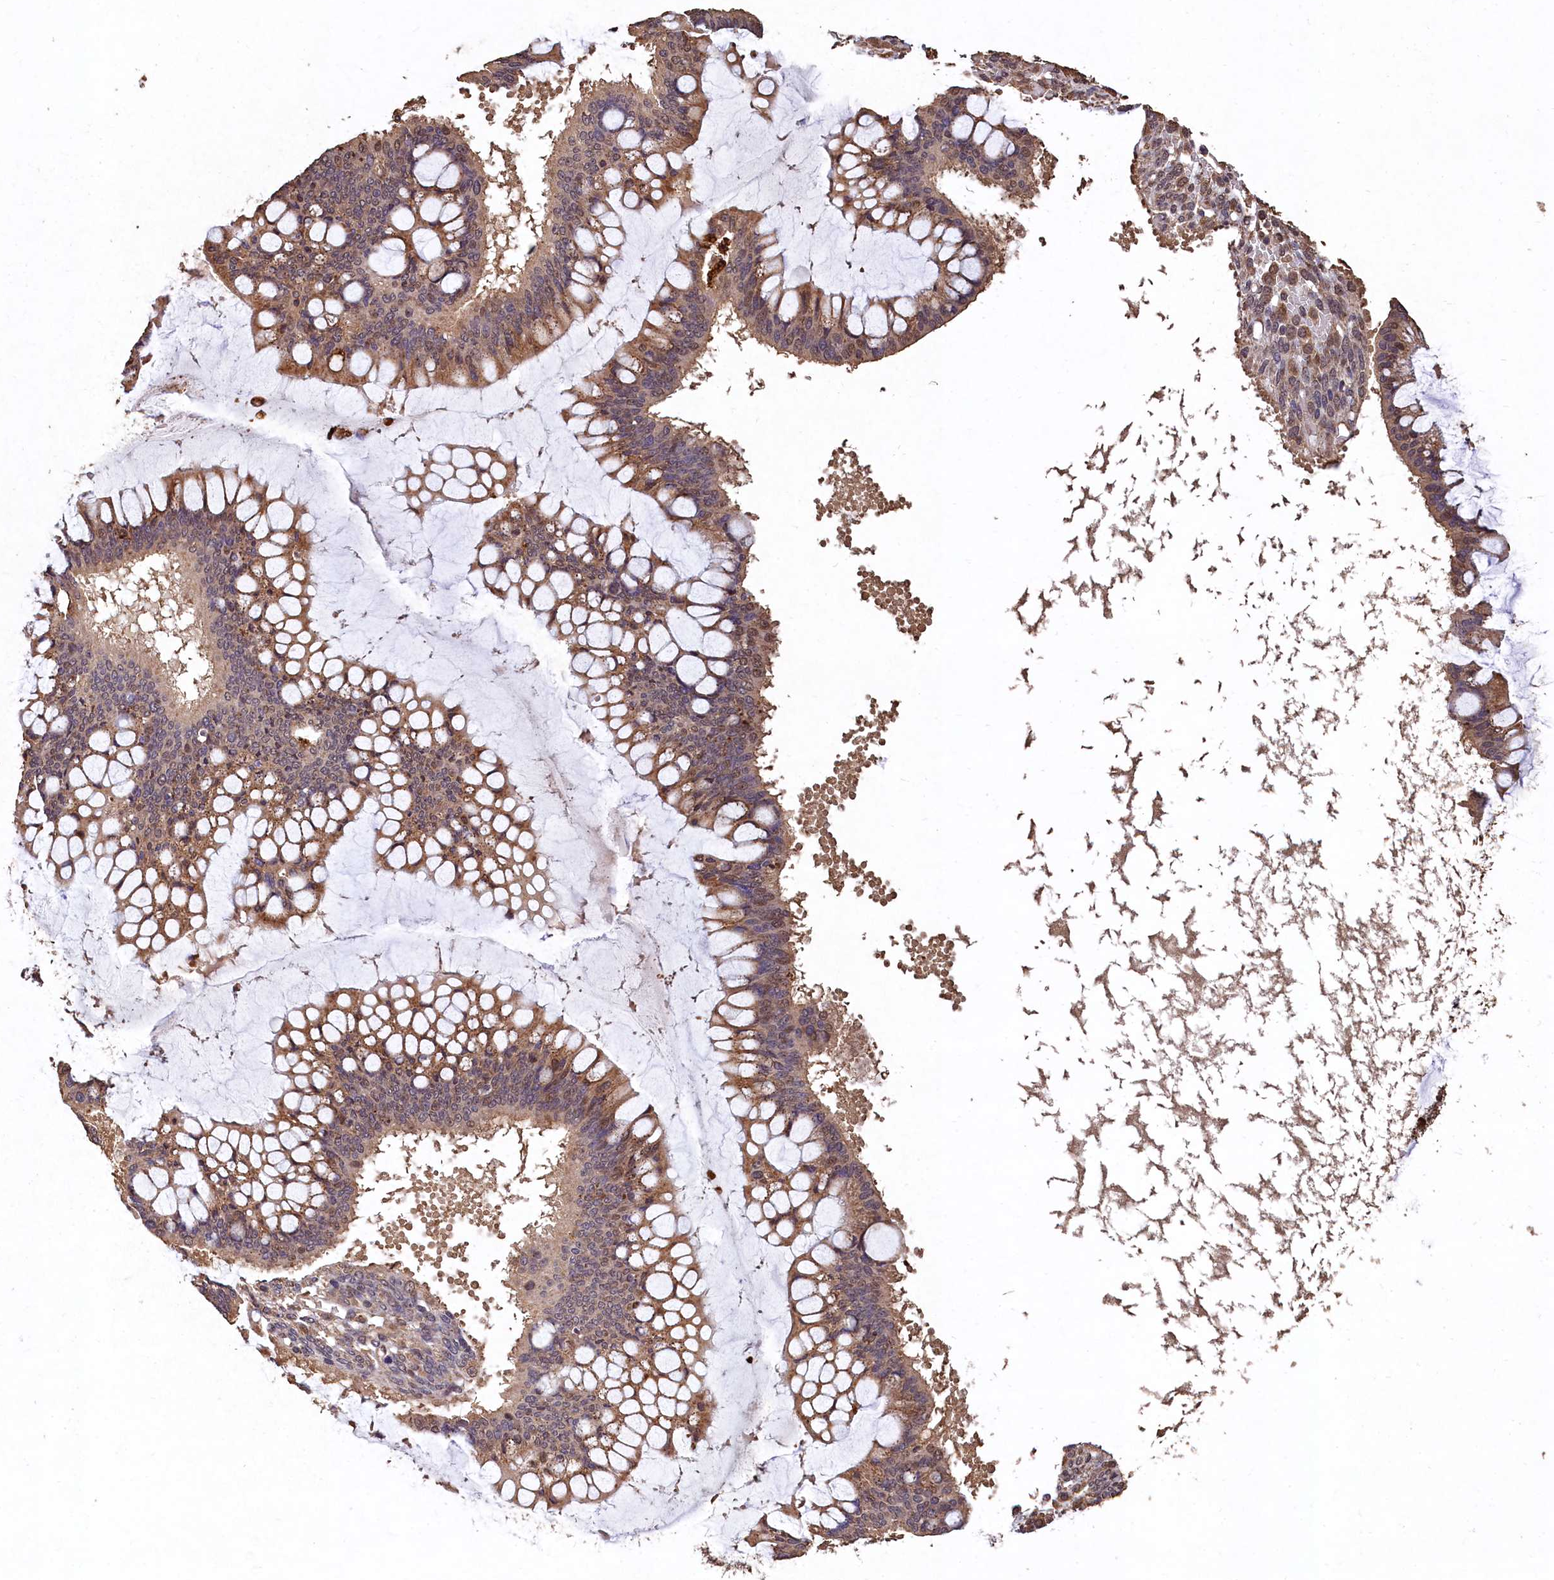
{"staining": {"intensity": "moderate", "quantity": ">75%", "location": "cytoplasmic/membranous"}, "tissue": "ovarian cancer", "cell_type": "Tumor cells", "image_type": "cancer", "snomed": [{"axis": "morphology", "description": "Cystadenocarcinoma, mucinous, NOS"}, {"axis": "topography", "description": "Ovary"}], "caption": "The photomicrograph exhibits immunohistochemical staining of ovarian cancer. There is moderate cytoplasmic/membranous staining is appreciated in approximately >75% of tumor cells.", "gene": "LSM4", "patient": {"sex": "female", "age": 73}}